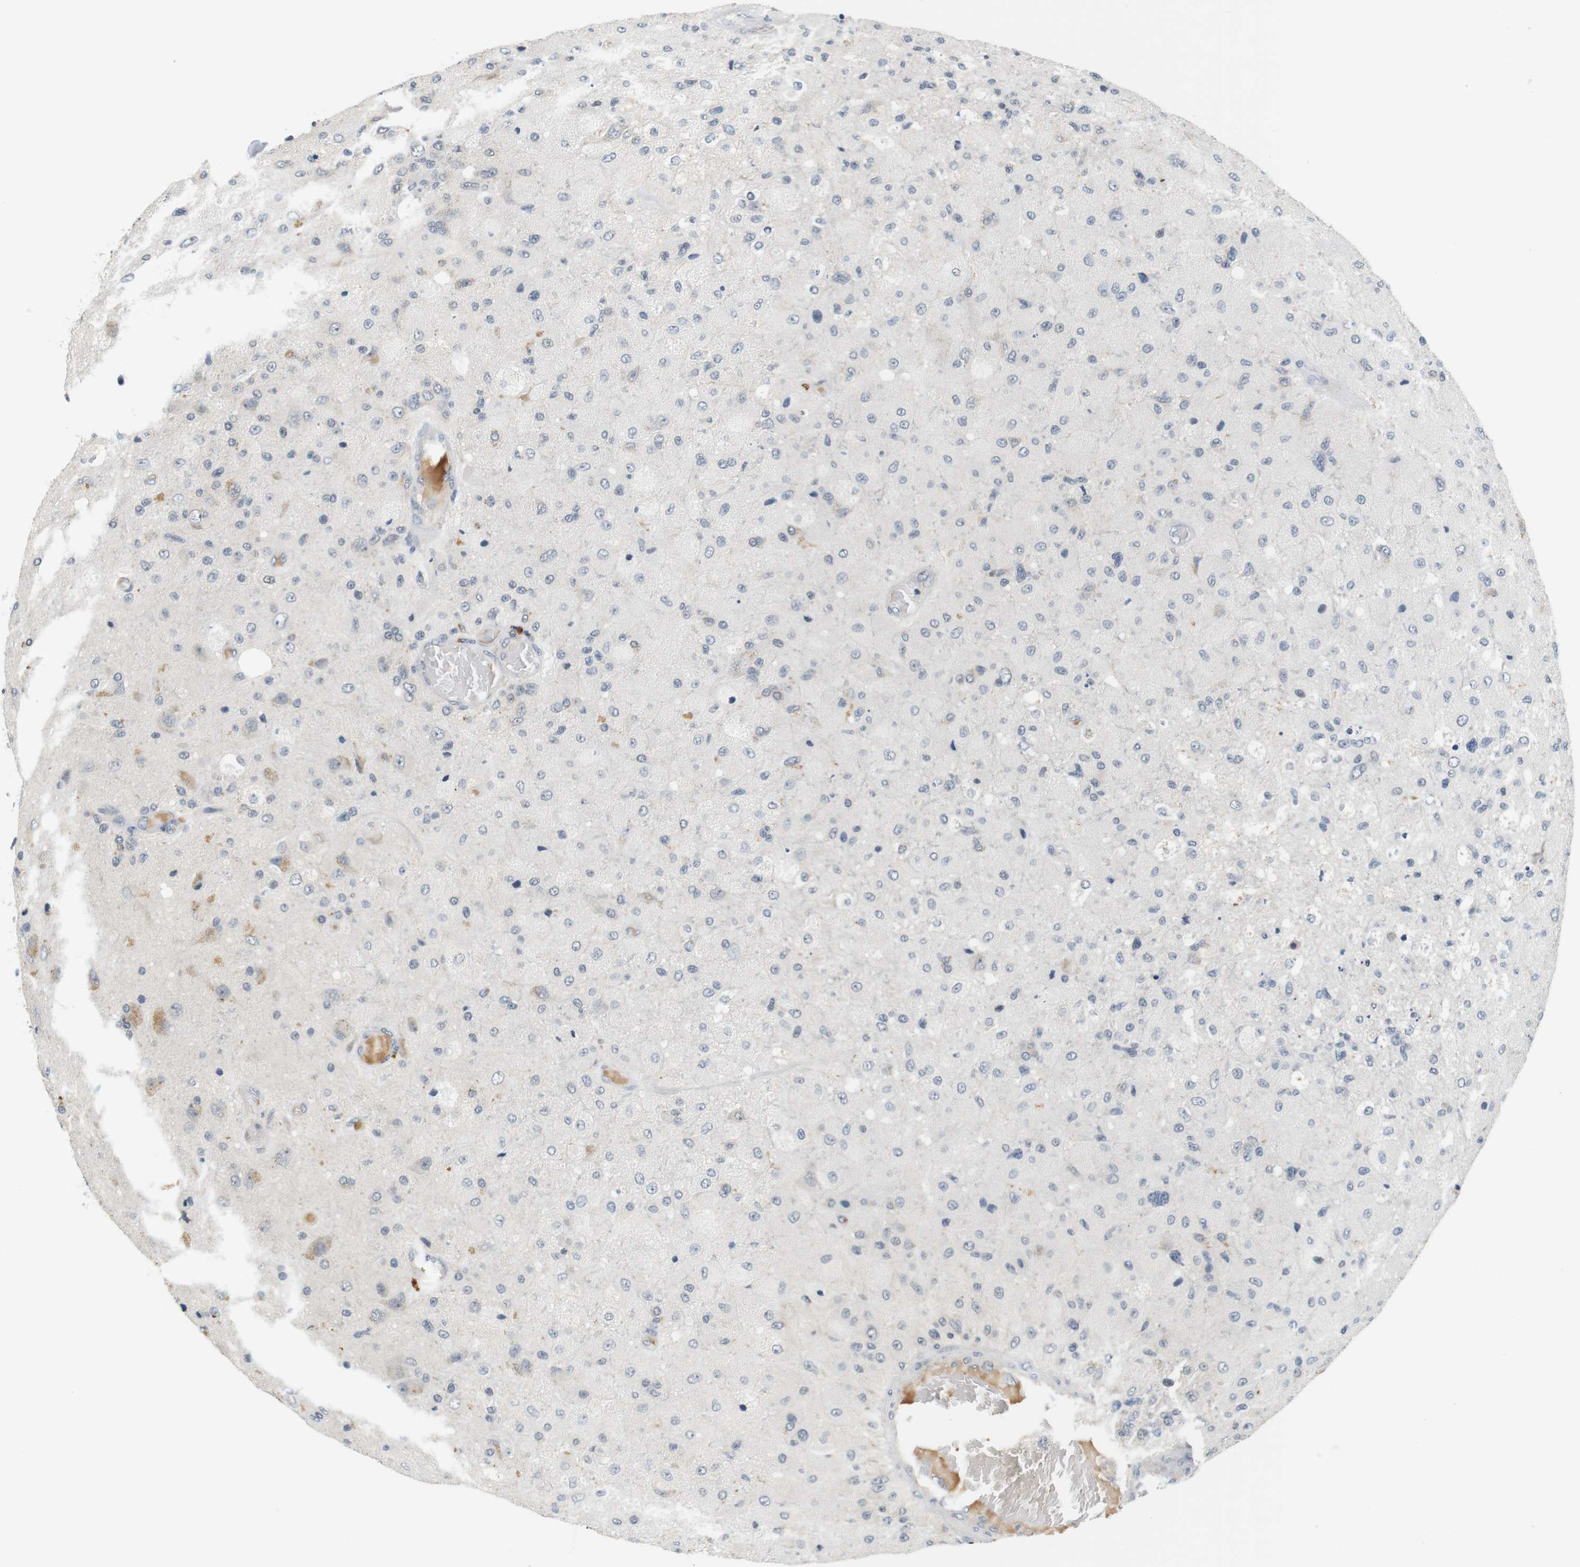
{"staining": {"intensity": "negative", "quantity": "none", "location": "none"}, "tissue": "glioma", "cell_type": "Tumor cells", "image_type": "cancer", "snomed": [{"axis": "morphology", "description": "Normal tissue, NOS"}, {"axis": "morphology", "description": "Glioma, malignant, High grade"}, {"axis": "topography", "description": "Cerebral cortex"}], "caption": "An IHC image of malignant glioma (high-grade) is shown. There is no staining in tumor cells of malignant glioma (high-grade).", "gene": "WNT7A", "patient": {"sex": "male", "age": 77}}